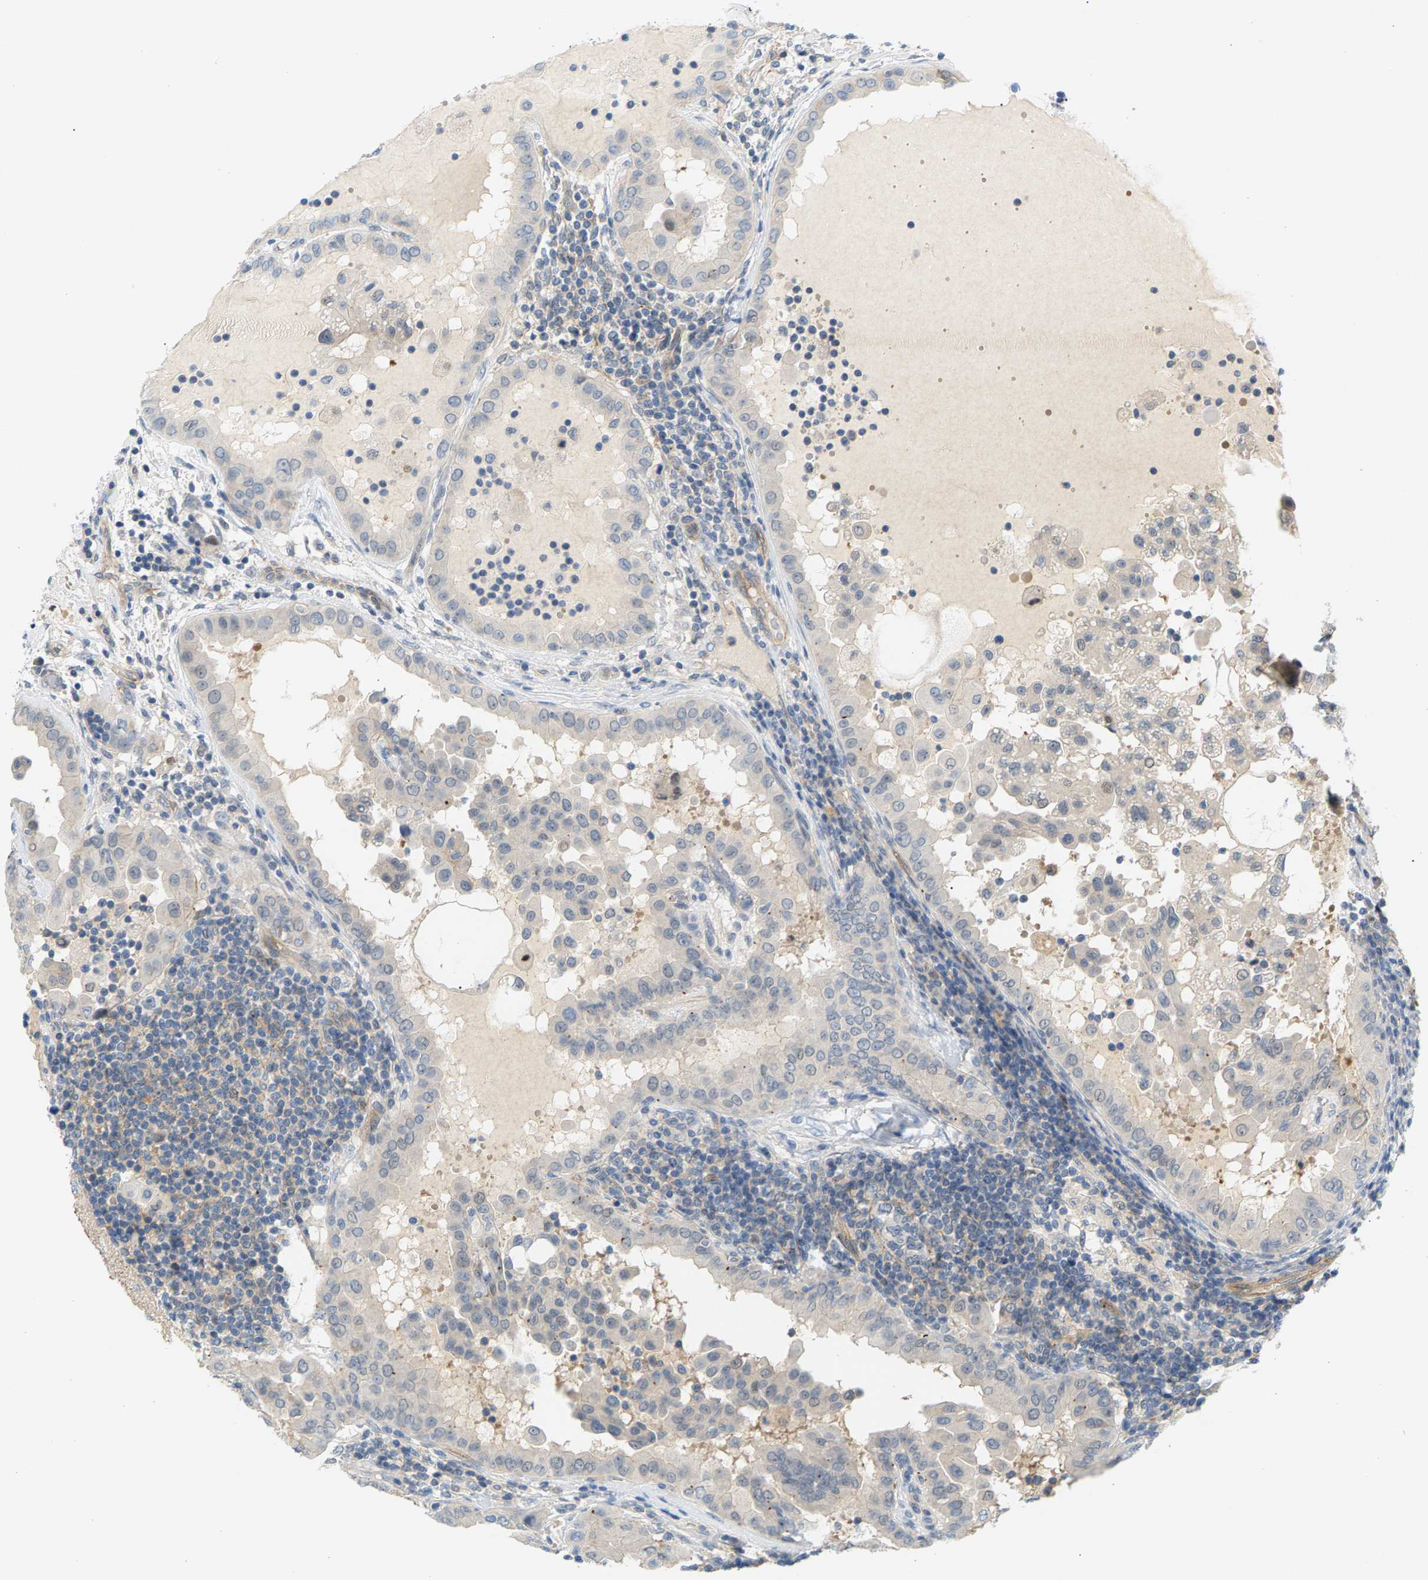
{"staining": {"intensity": "weak", "quantity": "<25%", "location": "nuclear"}, "tissue": "thyroid cancer", "cell_type": "Tumor cells", "image_type": "cancer", "snomed": [{"axis": "morphology", "description": "Papillary adenocarcinoma, NOS"}, {"axis": "topography", "description": "Thyroid gland"}], "caption": "Human thyroid papillary adenocarcinoma stained for a protein using immunohistochemistry (IHC) demonstrates no staining in tumor cells.", "gene": "KRTAP27-1", "patient": {"sex": "male", "age": 33}}